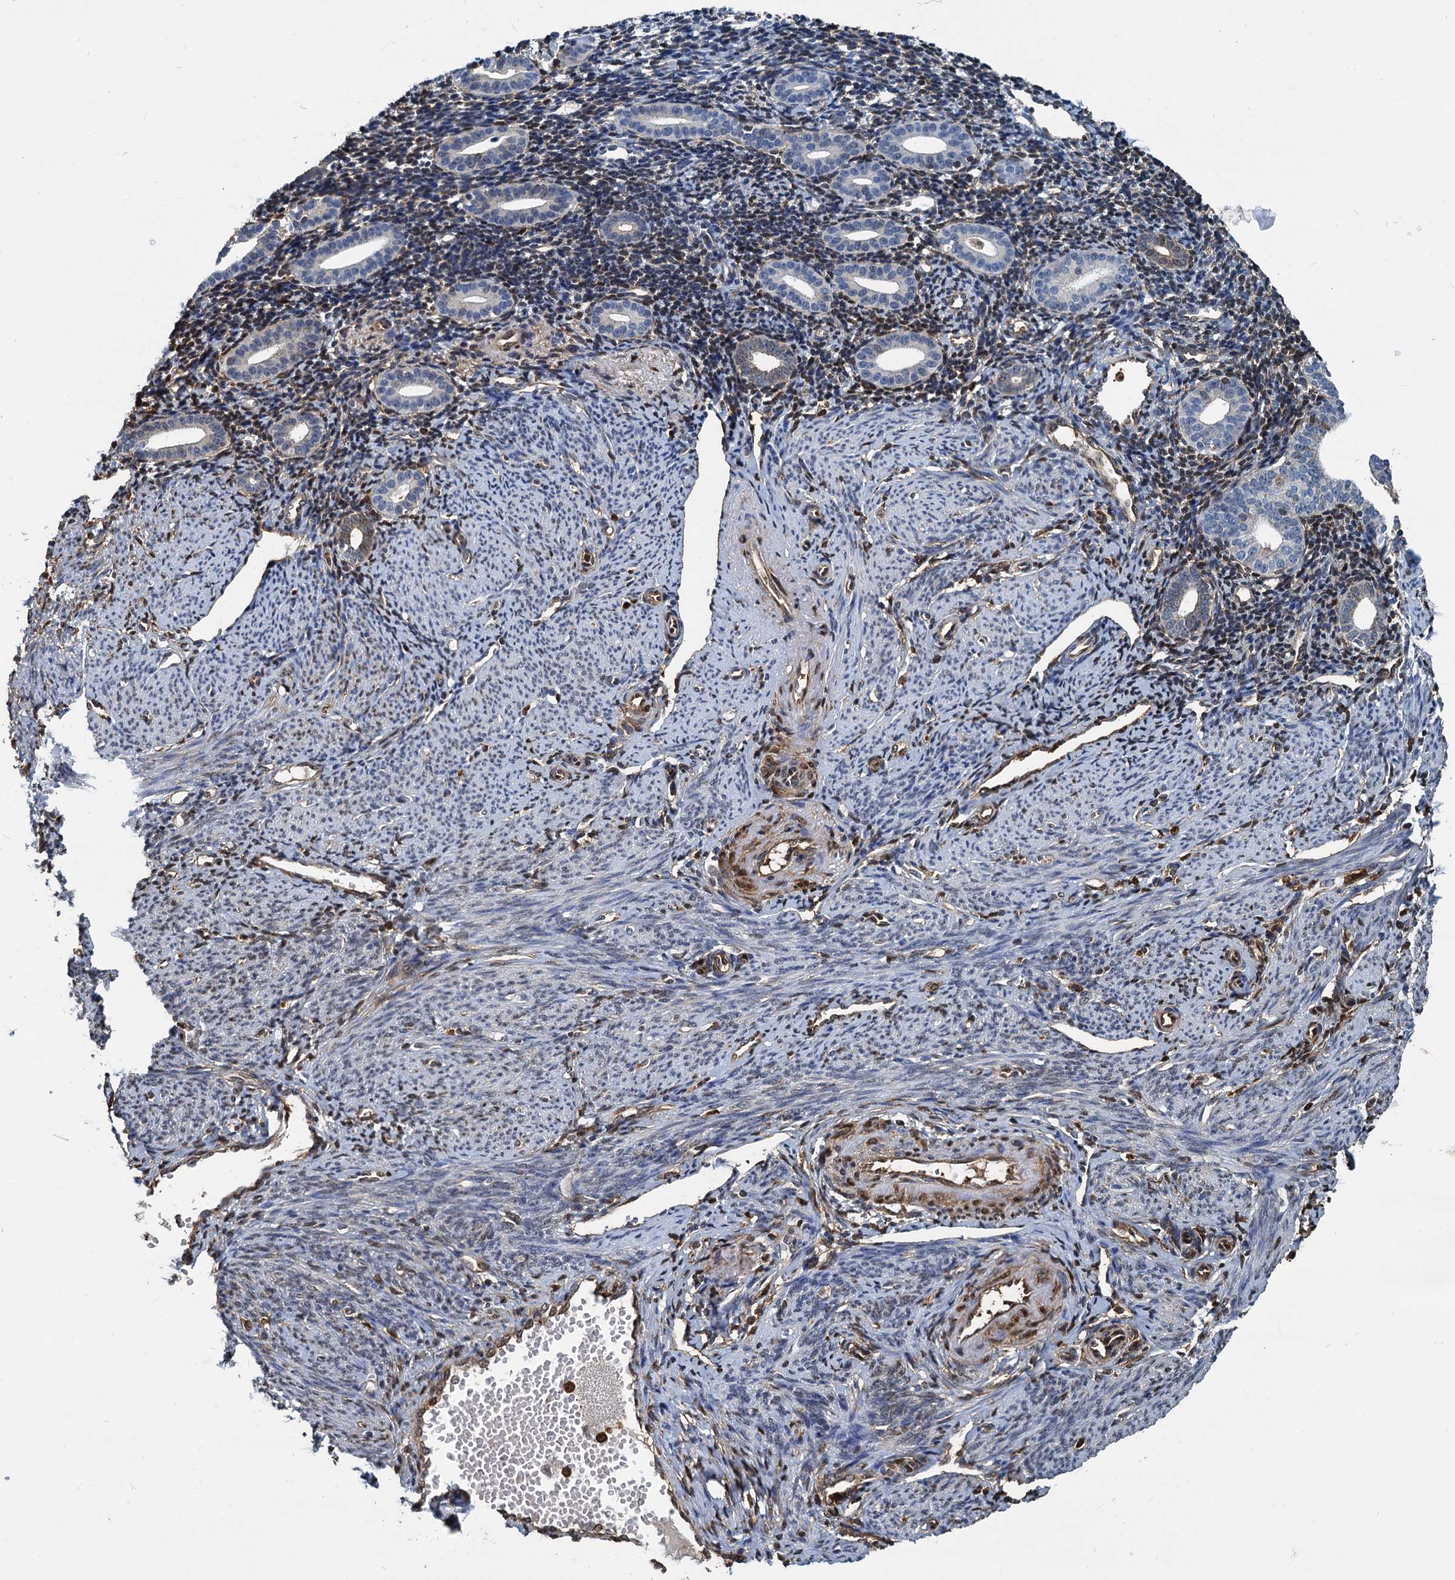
{"staining": {"intensity": "moderate", "quantity": "25%-75%", "location": "nuclear"}, "tissue": "endometrium", "cell_type": "Cells in endometrial stroma", "image_type": "normal", "snomed": [{"axis": "morphology", "description": "Normal tissue, NOS"}, {"axis": "topography", "description": "Endometrium"}], "caption": "Protein staining demonstrates moderate nuclear positivity in approximately 25%-75% of cells in endometrial stroma in benign endometrium. The staining was performed using DAB to visualize the protein expression in brown, while the nuclei were stained in blue with hematoxylin (Magnification: 20x).", "gene": "S100A6", "patient": {"sex": "female", "age": 56}}